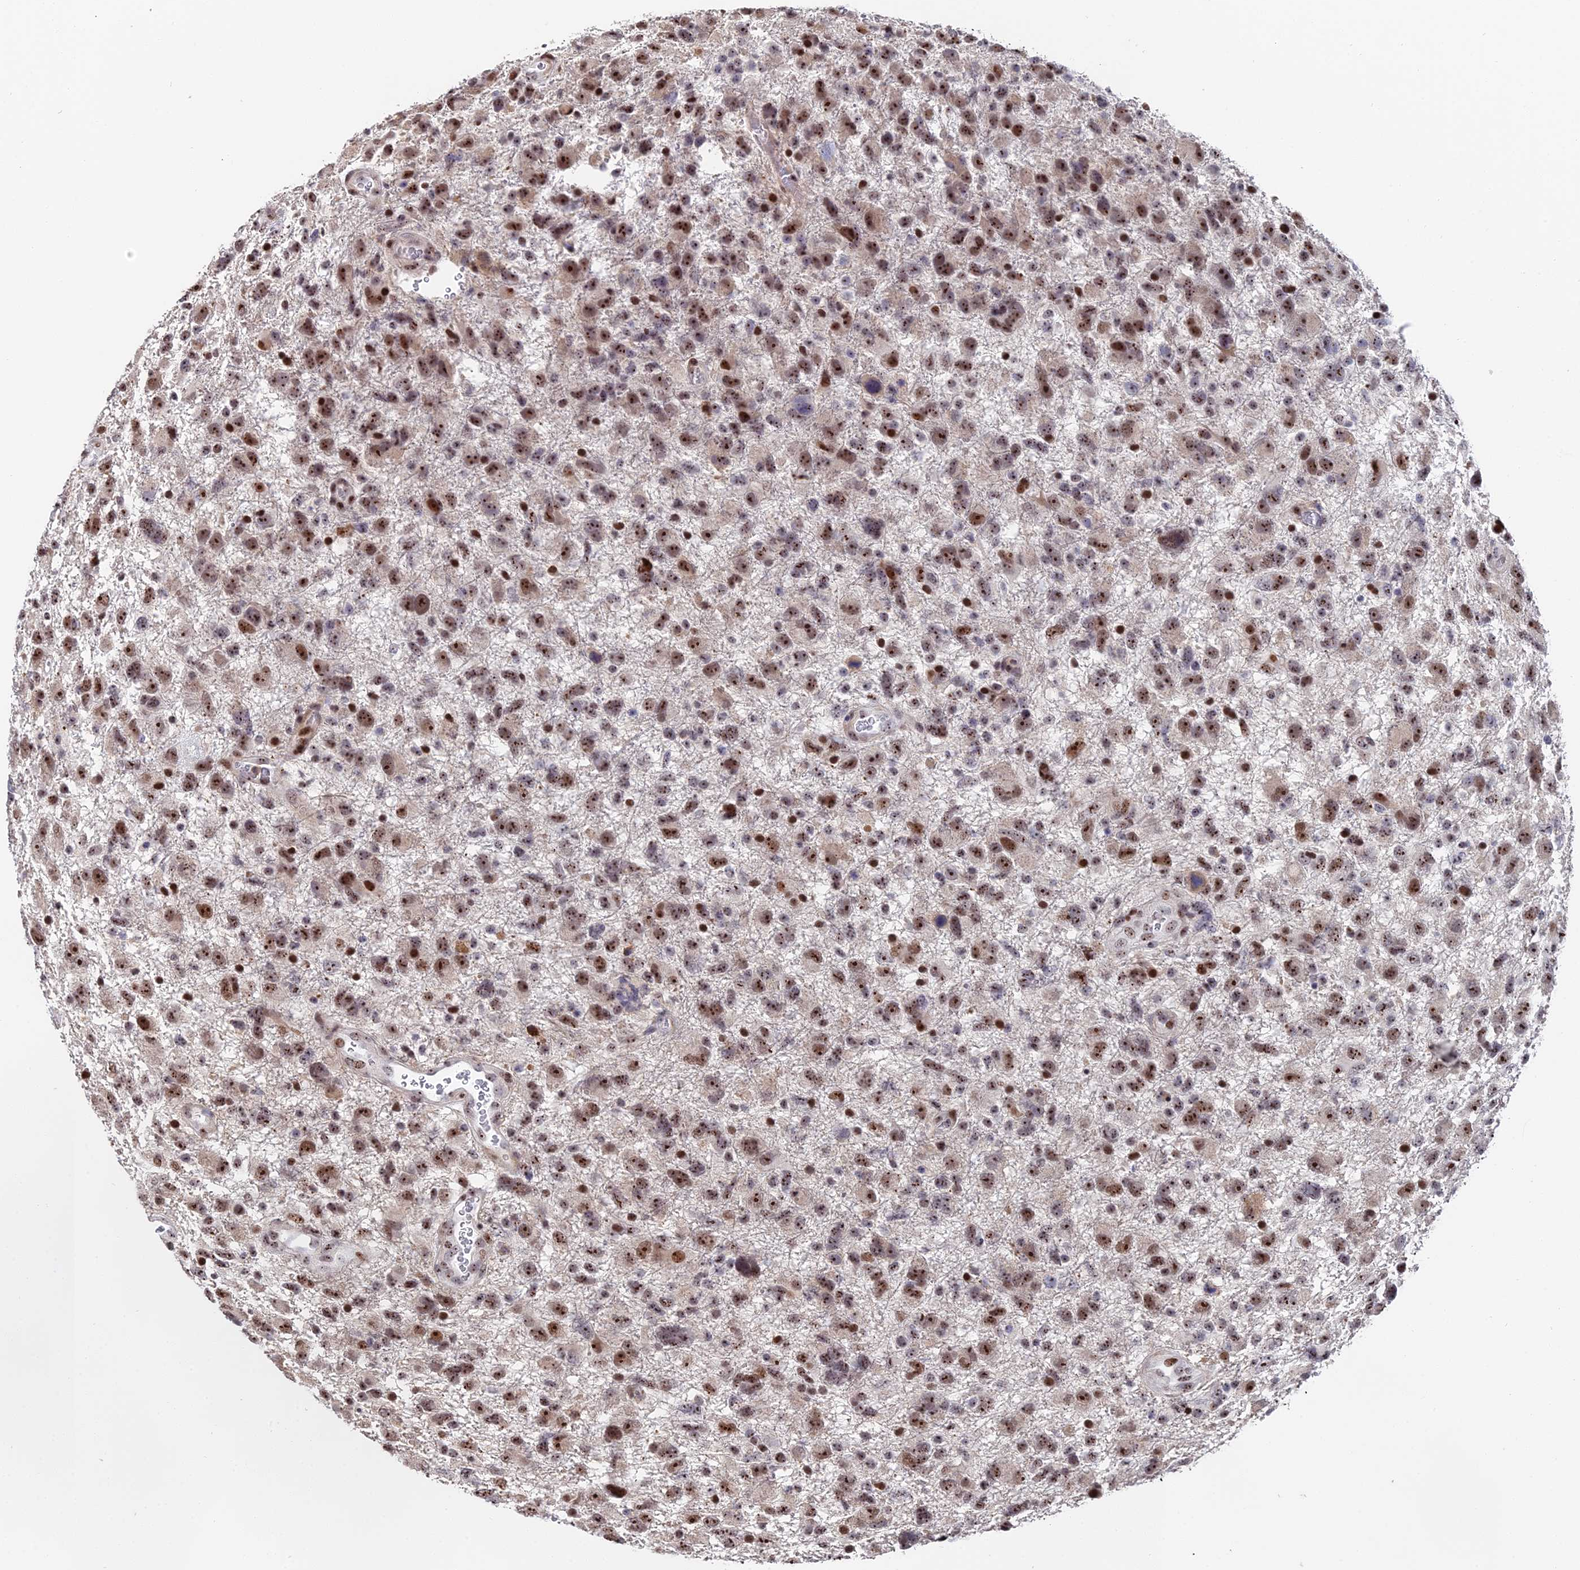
{"staining": {"intensity": "moderate", "quantity": ">75%", "location": "nuclear"}, "tissue": "glioma", "cell_type": "Tumor cells", "image_type": "cancer", "snomed": [{"axis": "morphology", "description": "Glioma, malignant, High grade"}, {"axis": "topography", "description": "Brain"}], "caption": "Protein expression analysis of human glioma reveals moderate nuclear positivity in approximately >75% of tumor cells.", "gene": "TIFA", "patient": {"sex": "male", "age": 61}}